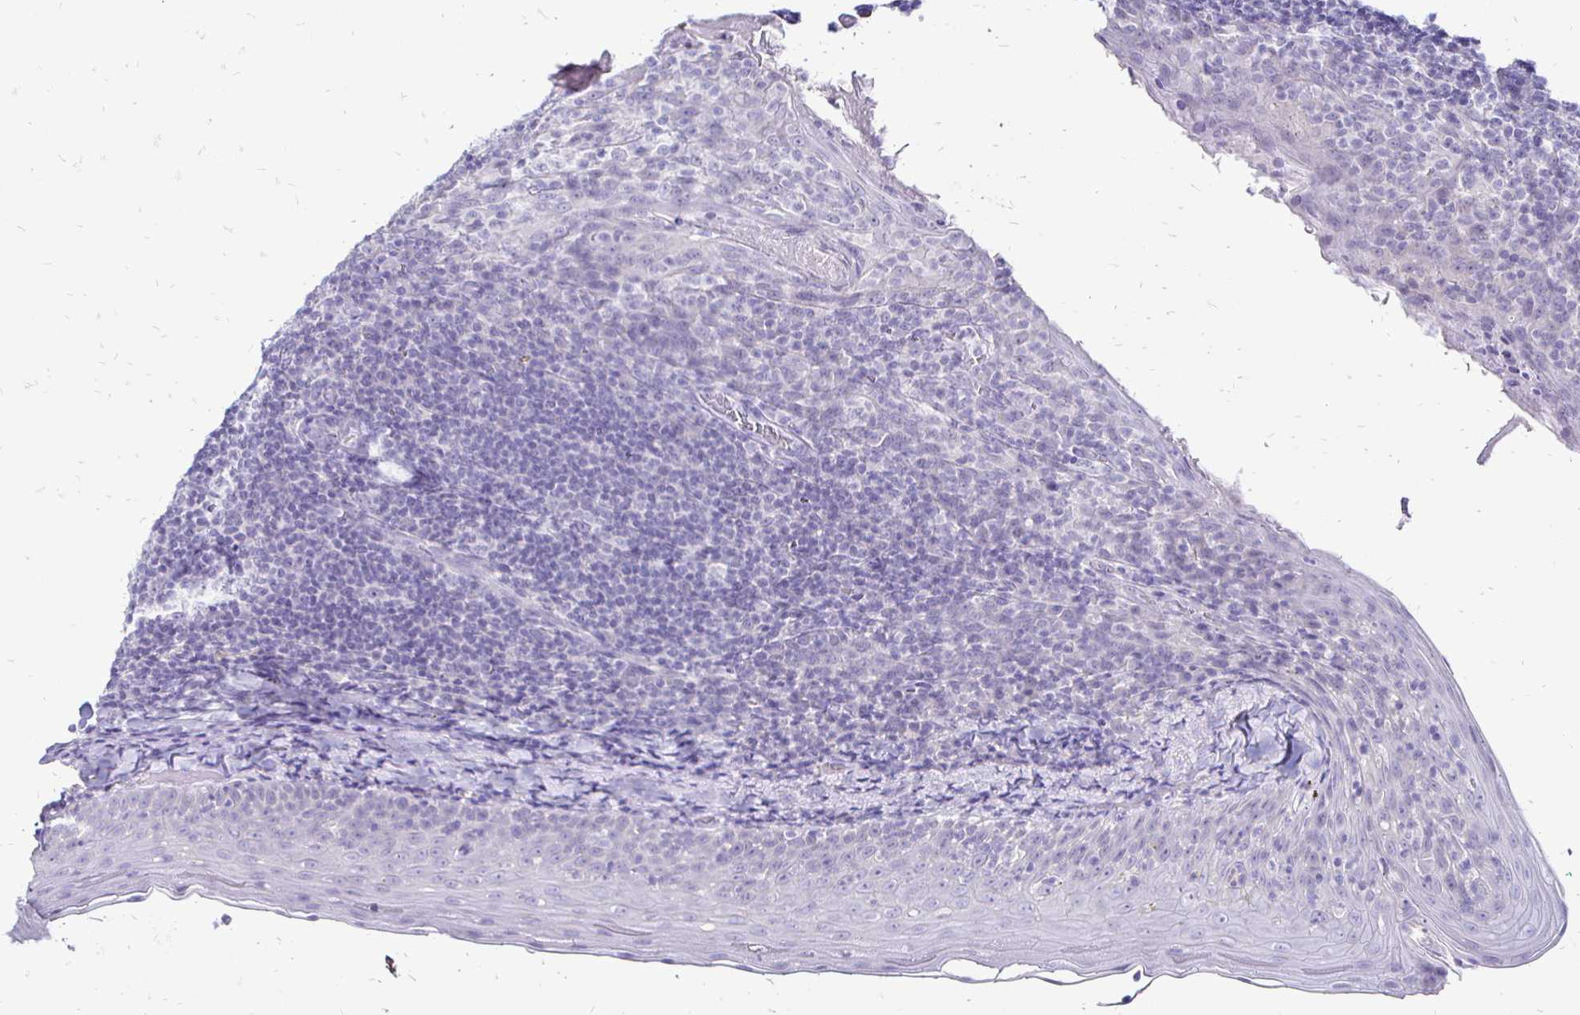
{"staining": {"intensity": "negative", "quantity": "none", "location": "none"}, "tissue": "tonsil", "cell_type": "Germinal center cells", "image_type": "normal", "snomed": [{"axis": "morphology", "description": "Normal tissue, NOS"}, {"axis": "topography", "description": "Tonsil"}], "caption": "Protein analysis of benign tonsil shows no significant positivity in germinal center cells. (DAB (3,3'-diaminobenzidine) immunohistochemistry (IHC), high magnification).", "gene": "IRGC", "patient": {"sex": "female", "age": 10}}